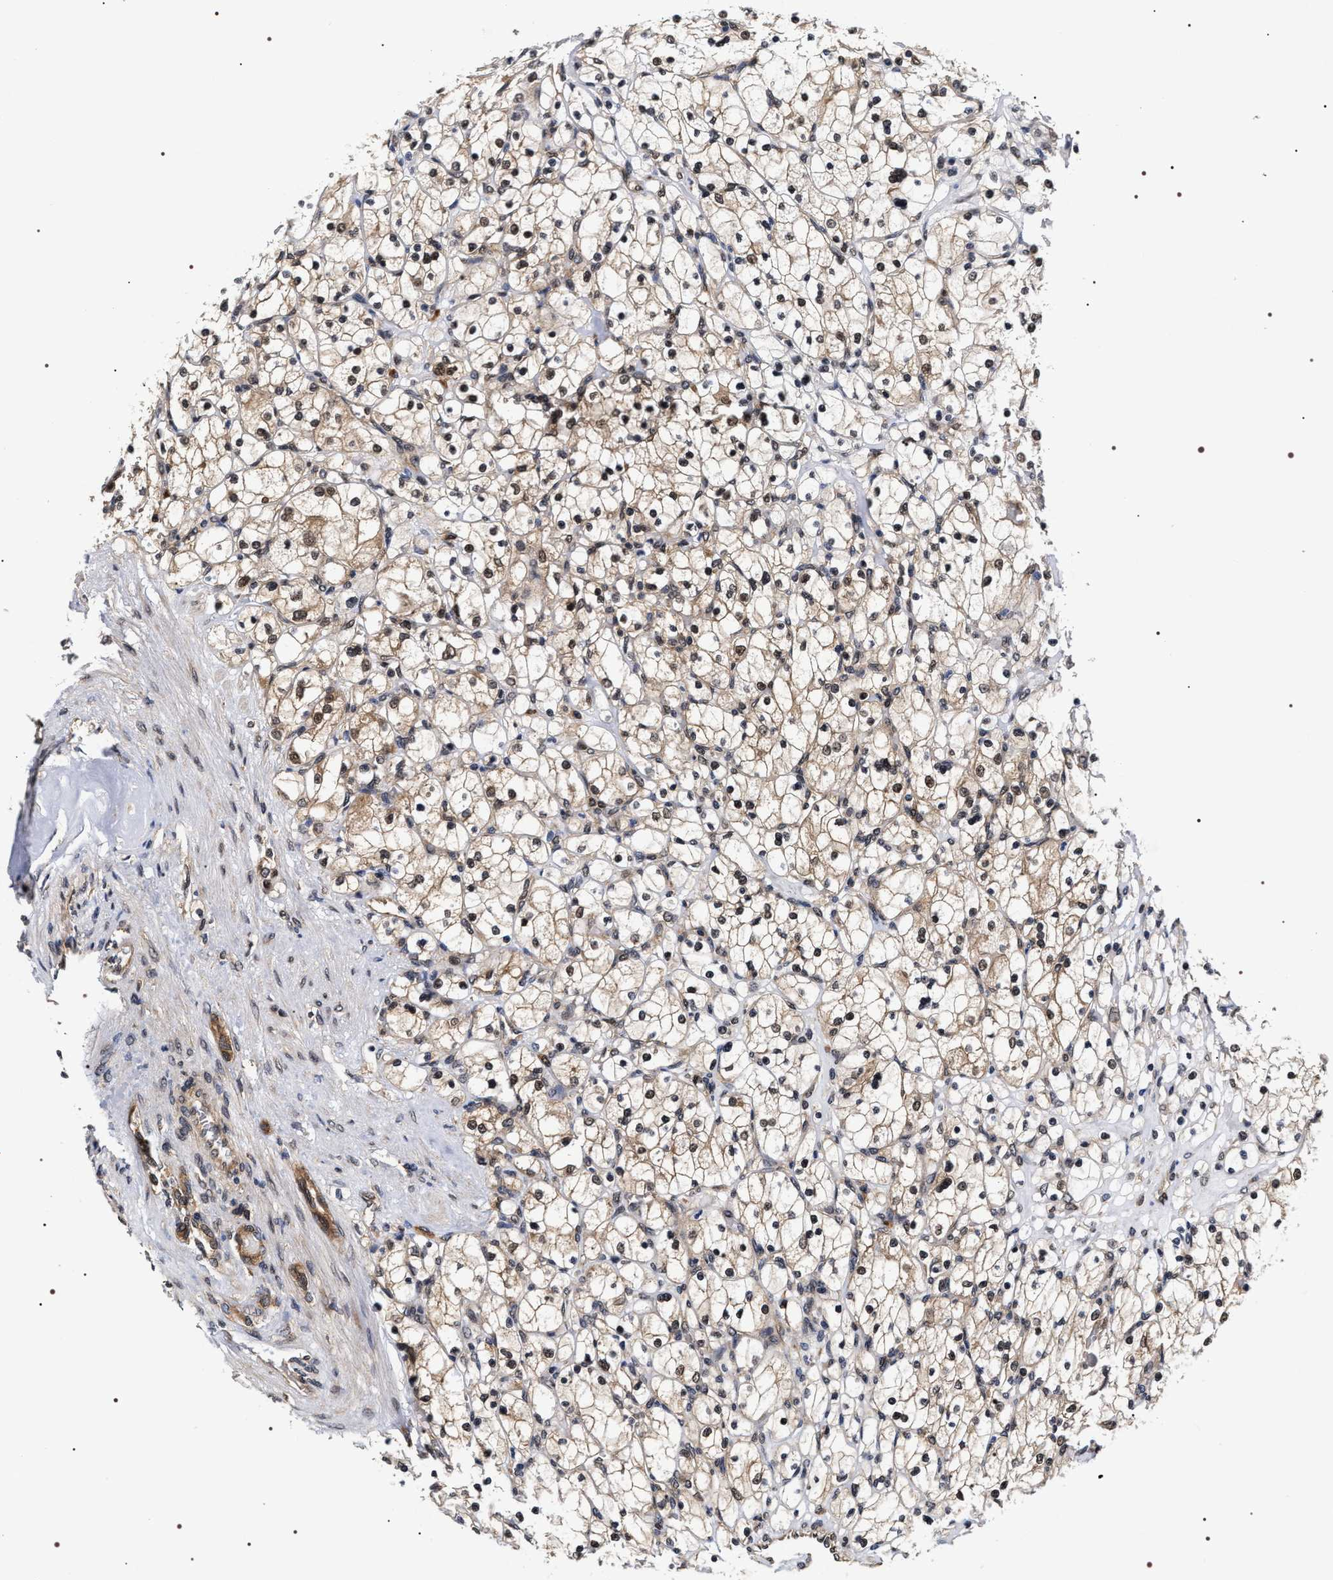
{"staining": {"intensity": "weak", "quantity": "25%-75%", "location": "nuclear"}, "tissue": "renal cancer", "cell_type": "Tumor cells", "image_type": "cancer", "snomed": [{"axis": "morphology", "description": "Adenocarcinoma, NOS"}, {"axis": "topography", "description": "Kidney"}], "caption": "A micrograph of human adenocarcinoma (renal) stained for a protein displays weak nuclear brown staining in tumor cells. The protein of interest is shown in brown color, while the nuclei are stained blue.", "gene": "BAG6", "patient": {"sex": "female", "age": 83}}